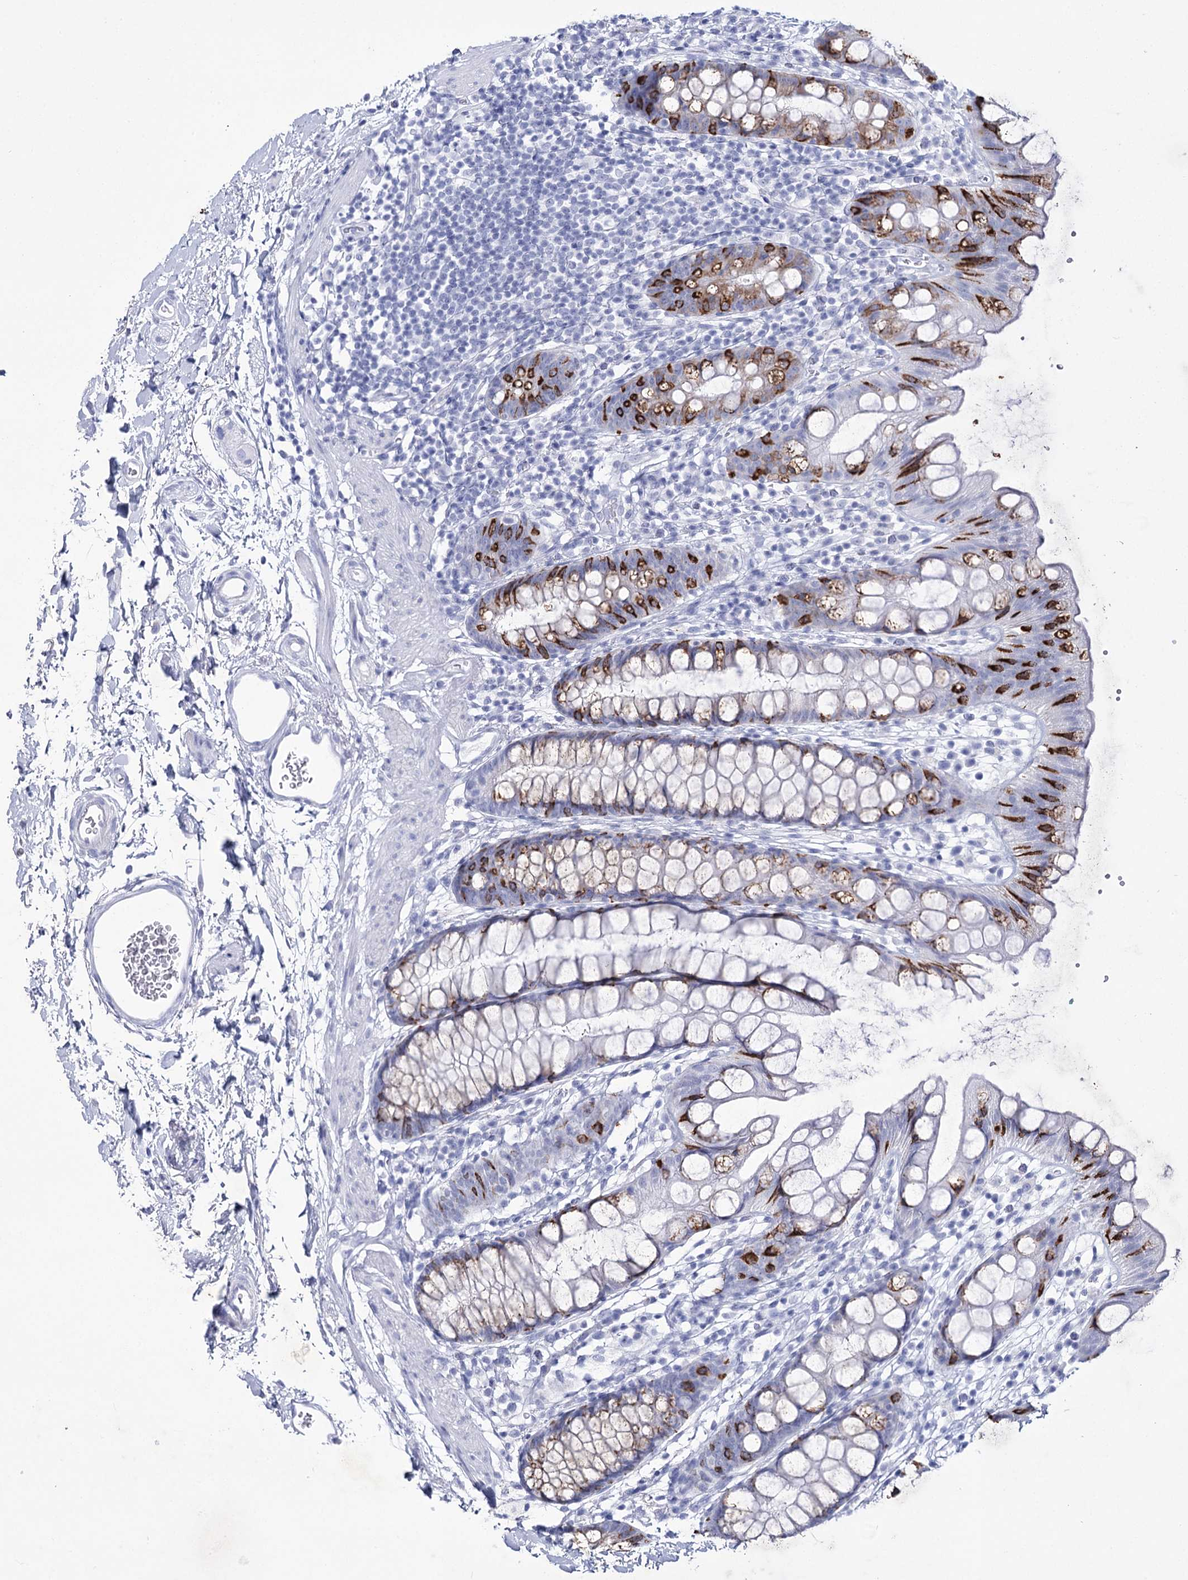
{"staining": {"intensity": "strong", "quantity": "<25%", "location": "cytoplasmic/membranous"}, "tissue": "rectum", "cell_type": "Glandular cells", "image_type": "normal", "snomed": [{"axis": "morphology", "description": "Normal tissue, NOS"}, {"axis": "topography", "description": "Rectum"}], "caption": "This histopathology image demonstrates immunohistochemistry staining of normal rectum, with medium strong cytoplasmic/membranous positivity in about <25% of glandular cells.", "gene": "RNF186", "patient": {"sex": "female", "age": 65}}